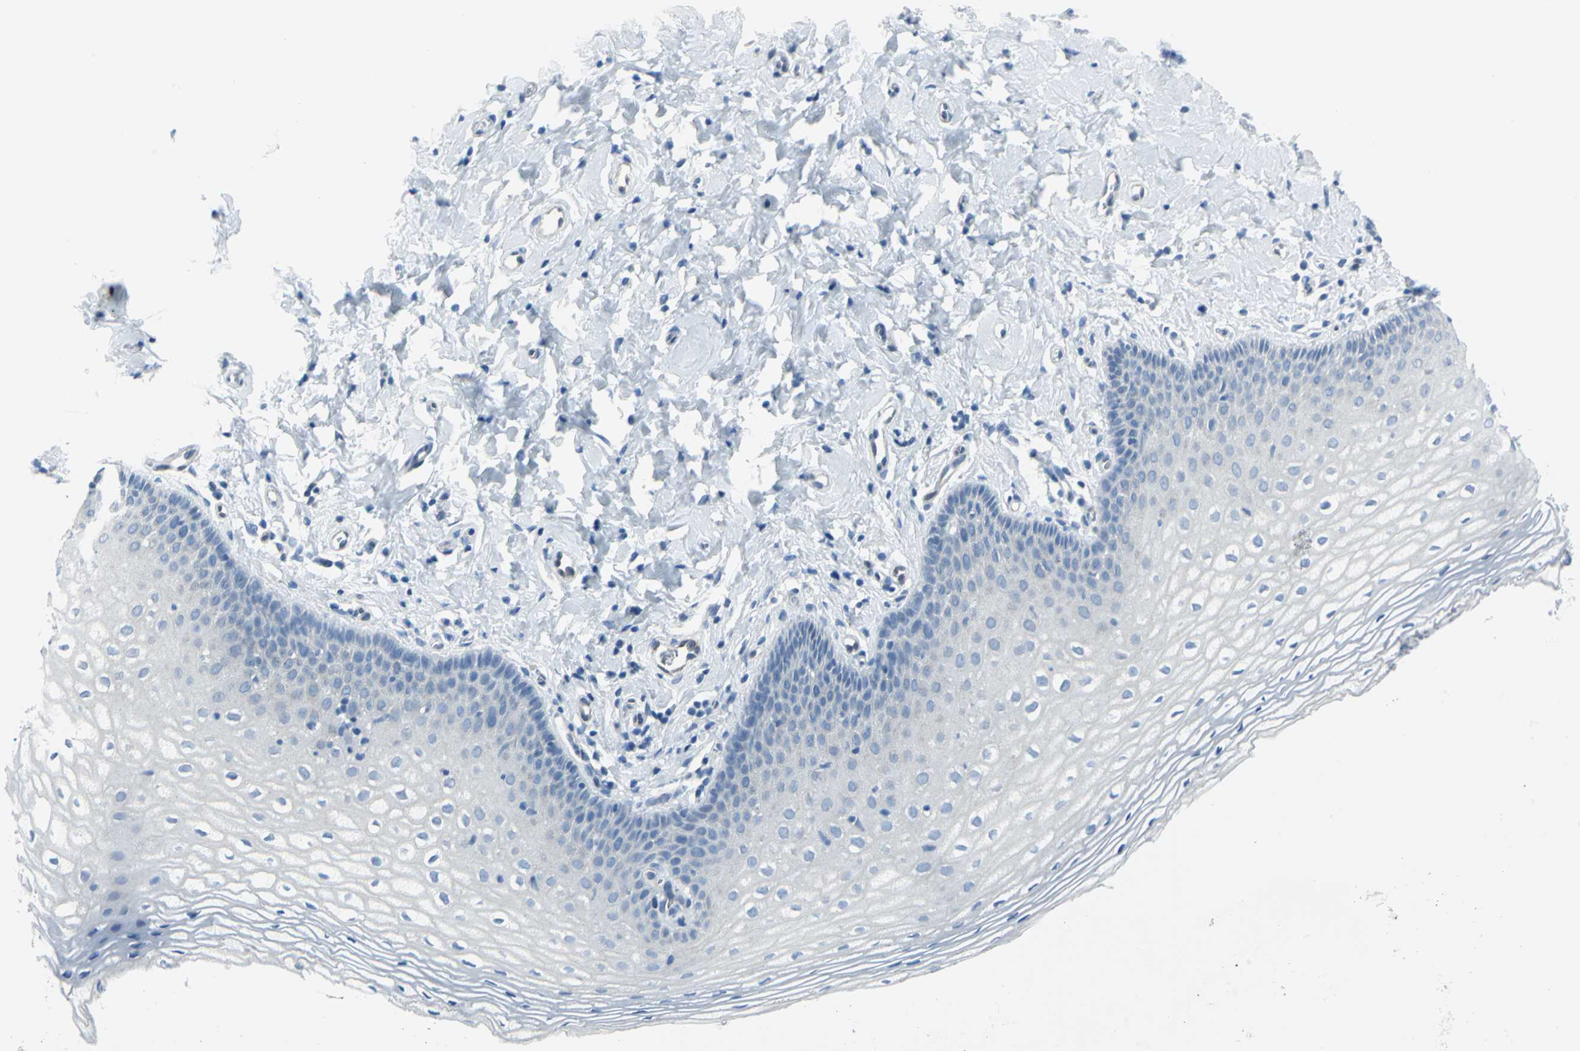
{"staining": {"intensity": "negative", "quantity": "none", "location": "none"}, "tissue": "vagina", "cell_type": "Squamous epithelial cells", "image_type": "normal", "snomed": [{"axis": "morphology", "description": "Normal tissue, NOS"}, {"axis": "topography", "description": "Vagina"}], "caption": "Immunohistochemical staining of benign human vagina reveals no significant expression in squamous epithelial cells.", "gene": "CYB5A", "patient": {"sex": "female", "age": 55}}